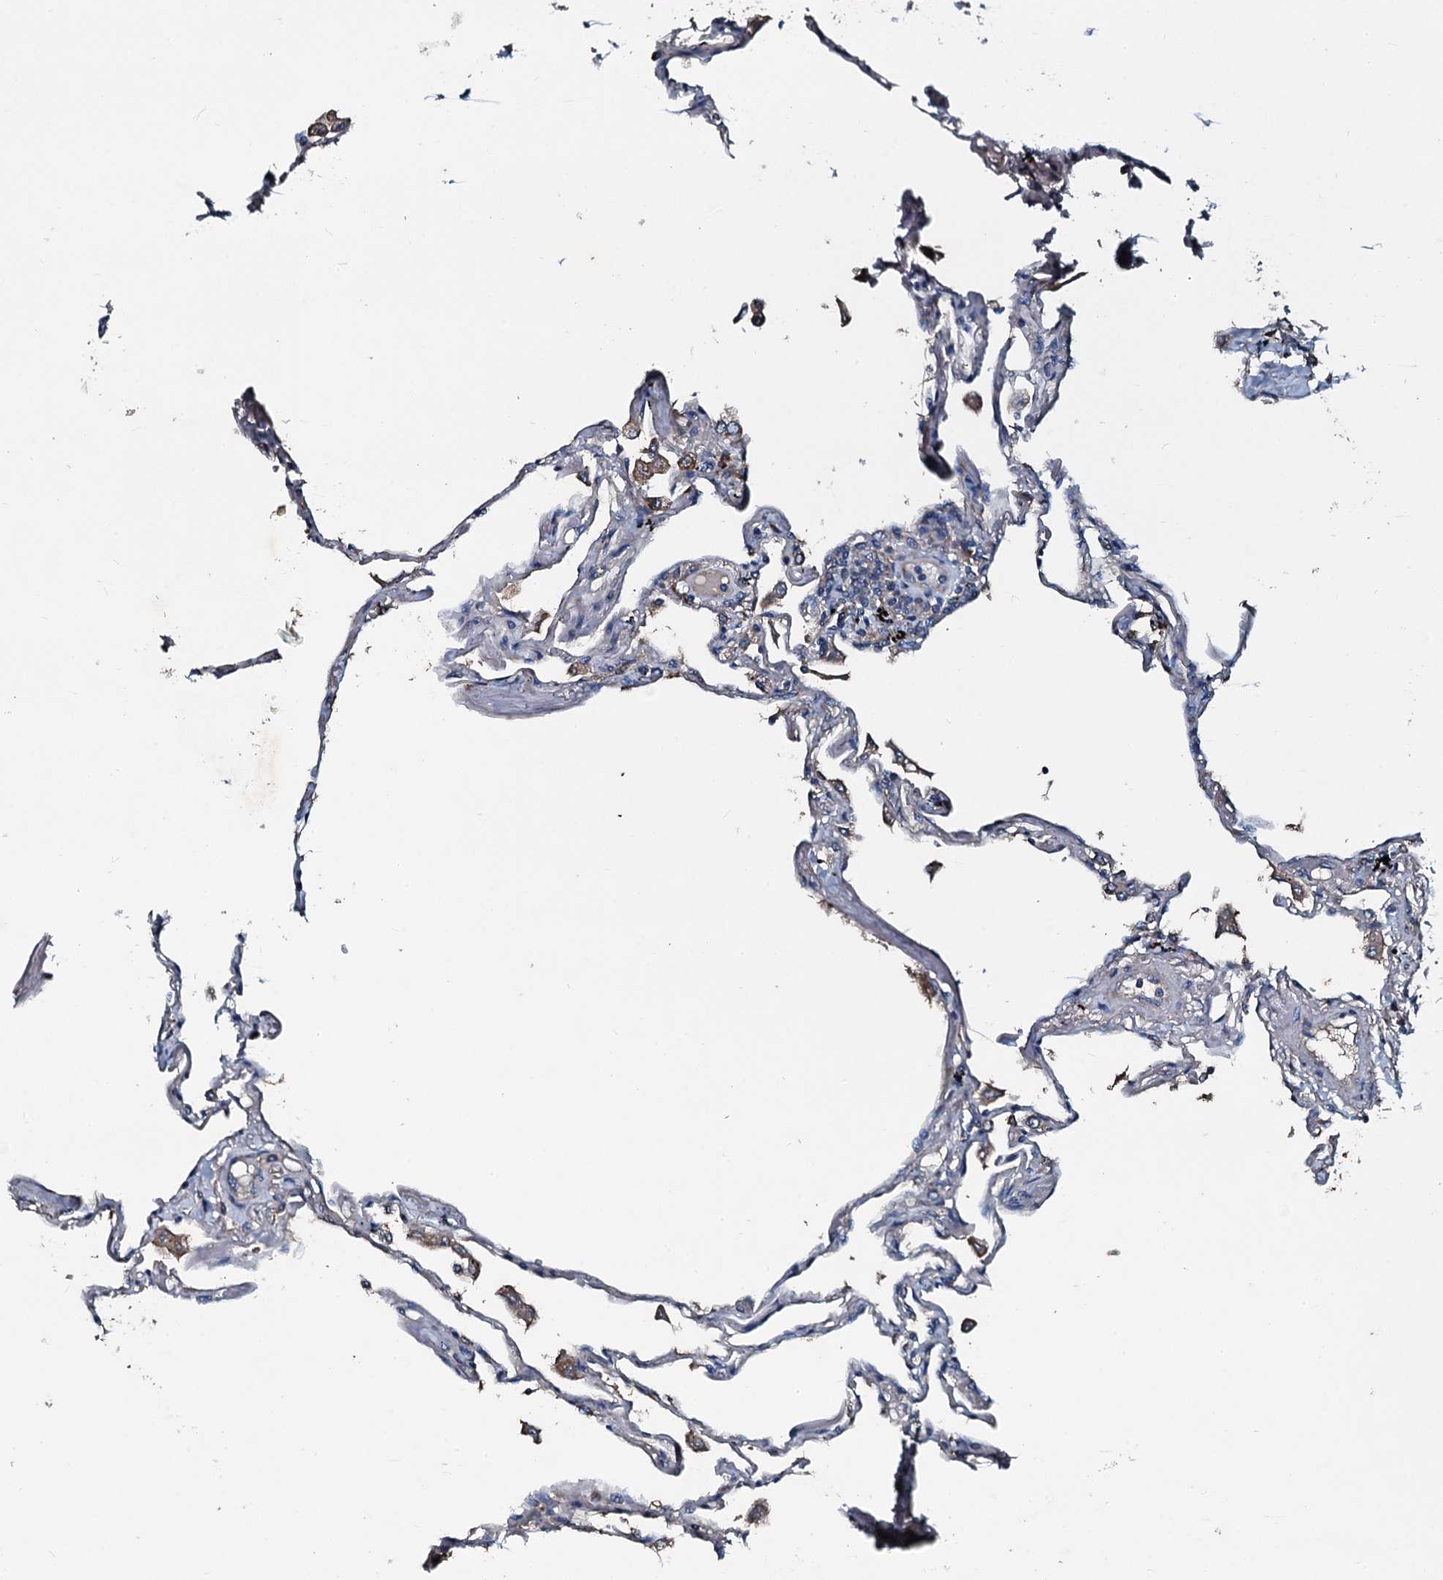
{"staining": {"intensity": "negative", "quantity": "none", "location": "none"}, "tissue": "lung", "cell_type": "Alveolar cells", "image_type": "normal", "snomed": [{"axis": "morphology", "description": "Normal tissue, NOS"}, {"axis": "topography", "description": "Lung"}], "caption": "Immunohistochemistry (IHC) of unremarkable human lung exhibits no expression in alveolar cells.", "gene": "ACSS3", "patient": {"sex": "female", "age": 67}}